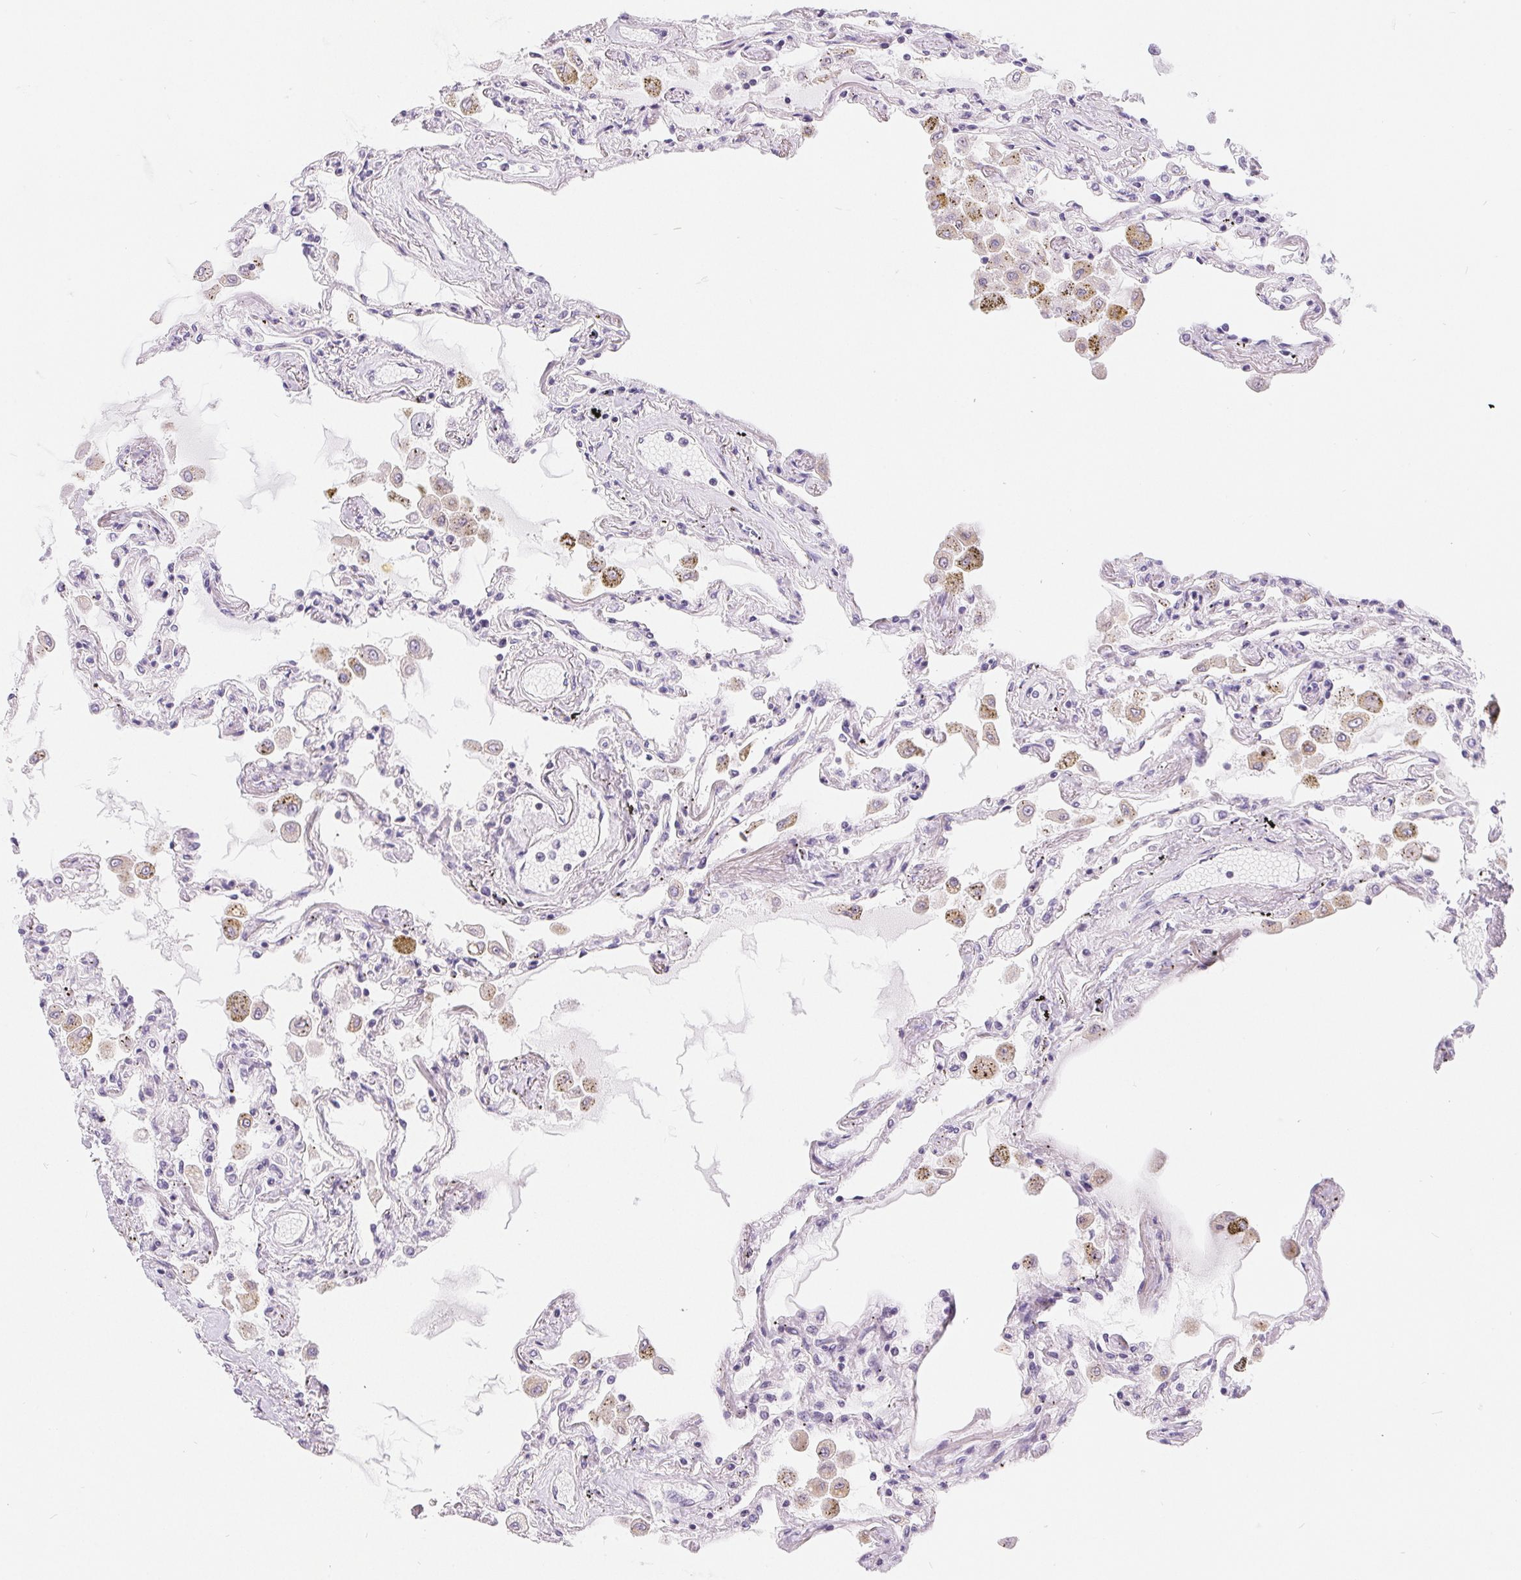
{"staining": {"intensity": "negative", "quantity": "none", "location": "none"}, "tissue": "lung", "cell_type": "Alveolar cells", "image_type": "normal", "snomed": [{"axis": "morphology", "description": "Normal tissue, NOS"}, {"axis": "morphology", "description": "Adenocarcinoma, NOS"}, {"axis": "topography", "description": "Cartilage tissue"}, {"axis": "topography", "description": "Lung"}], "caption": "Alveolar cells show no significant positivity in normal lung.", "gene": "LCA5L", "patient": {"sex": "female", "age": 67}}